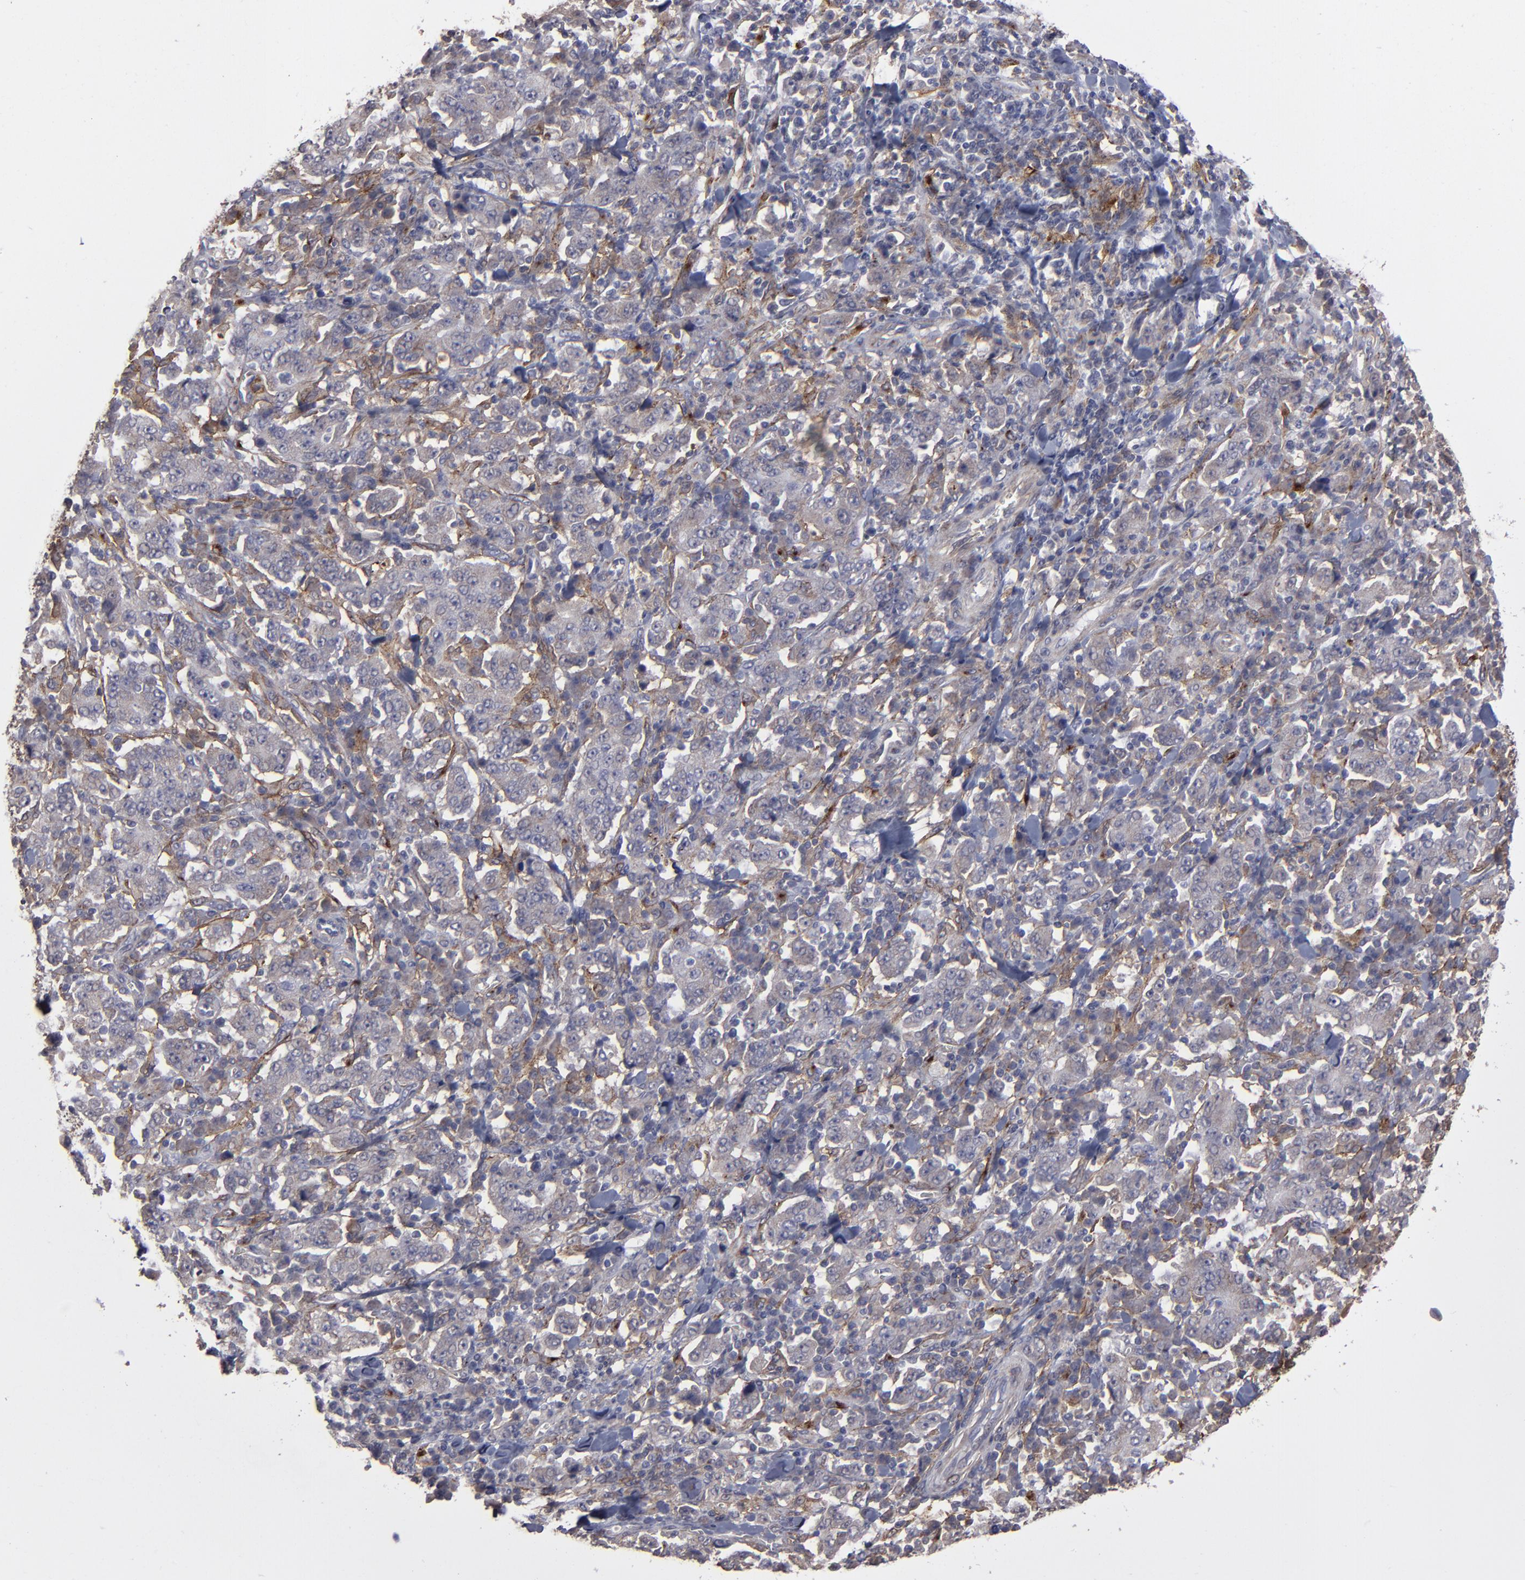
{"staining": {"intensity": "moderate", "quantity": "25%-75%", "location": "cytoplasmic/membranous"}, "tissue": "stomach cancer", "cell_type": "Tumor cells", "image_type": "cancer", "snomed": [{"axis": "morphology", "description": "Normal tissue, NOS"}, {"axis": "morphology", "description": "Adenocarcinoma, NOS"}, {"axis": "topography", "description": "Stomach, upper"}, {"axis": "topography", "description": "Stomach"}], "caption": "DAB immunohistochemical staining of stomach cancer (adenocarcinoma) reveals moderate cytoplasmic/membranous protein expression in approximately 25%-75% of tumor cells.", "gene": "ITGB5", "patient": {"sex": "male", "age": 59}}